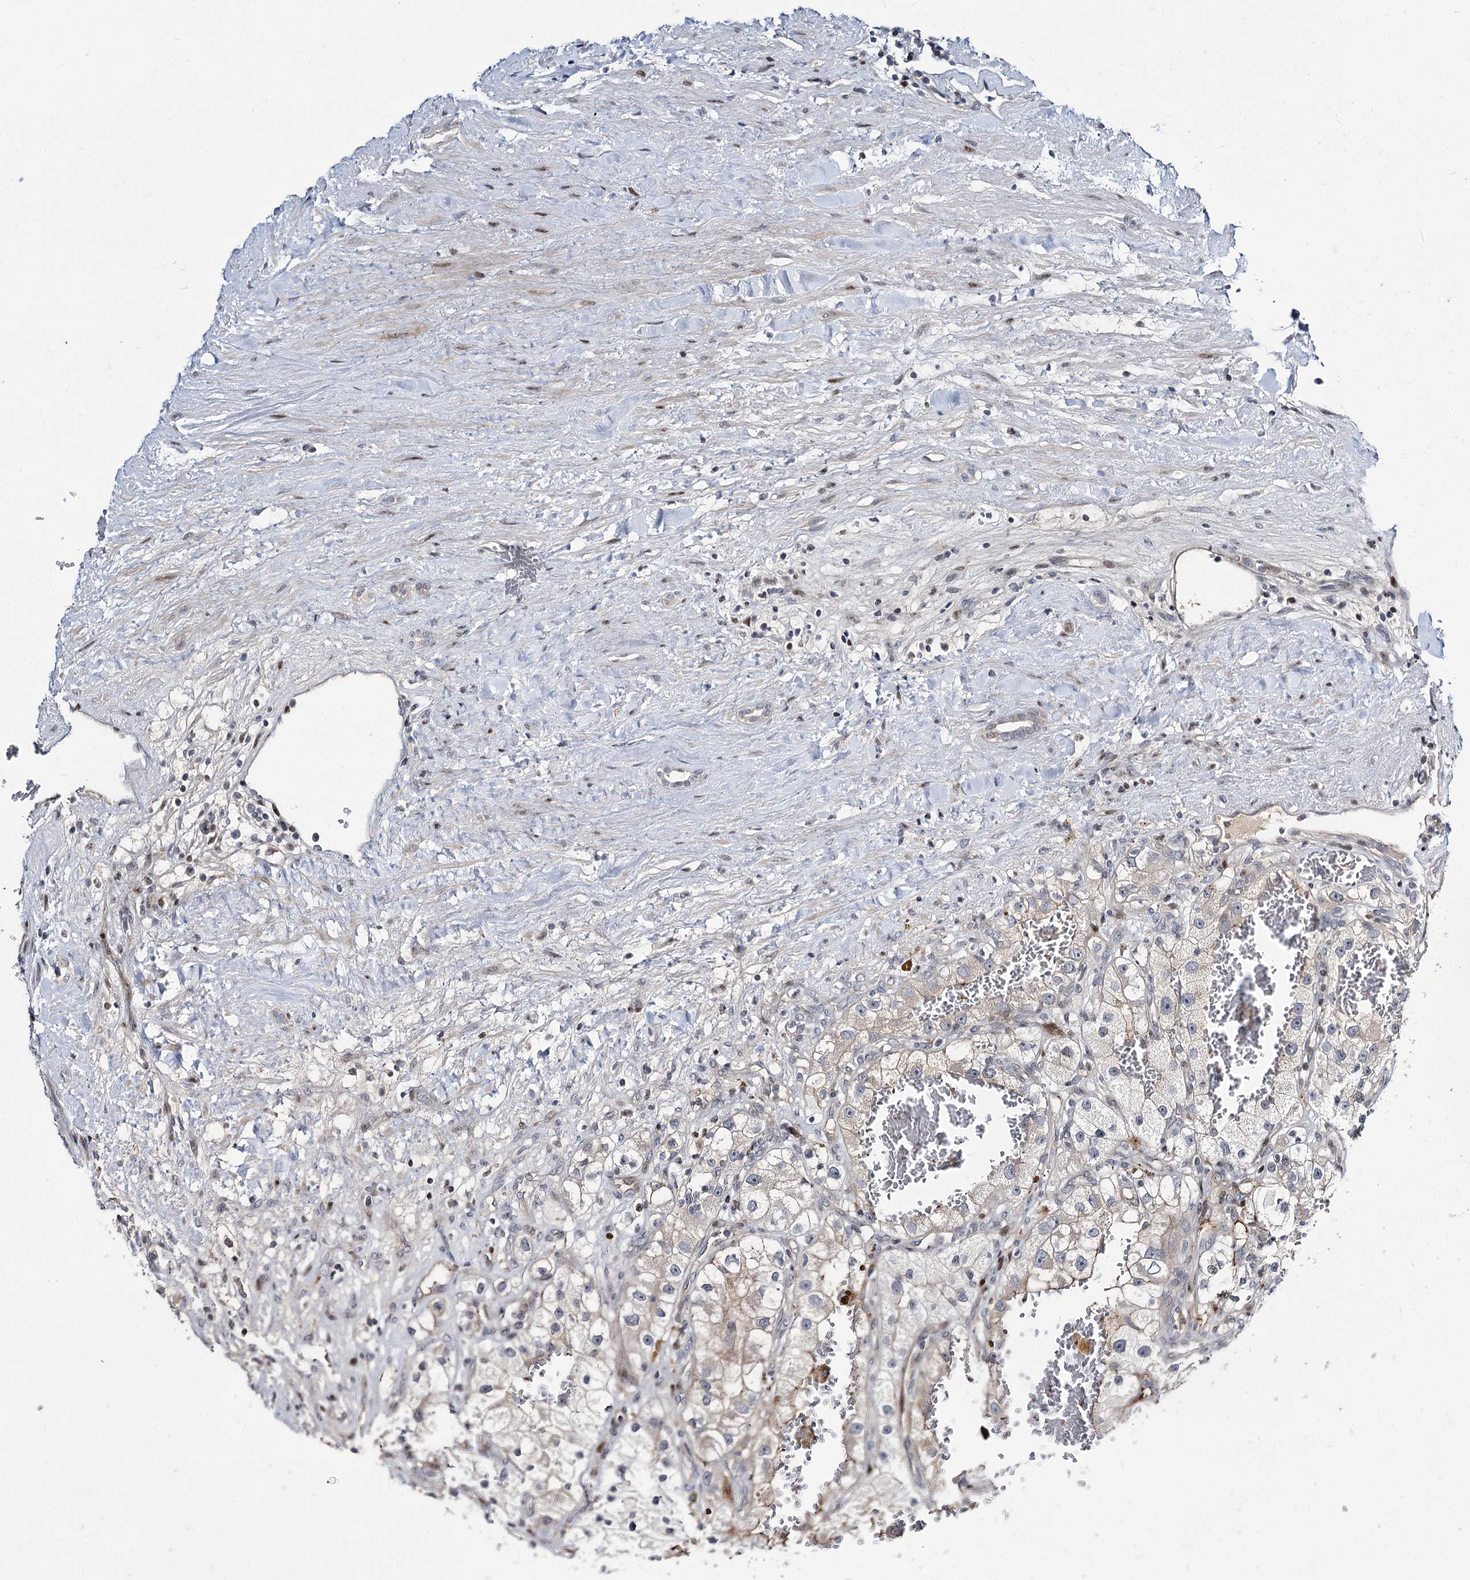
{"staining": {"intensity": "negative", "quantity": "none", "location": "none"}, "tissue": "renal cancer", "cell_type": "Tumor cells", "image_type": "cancer", "snomed": [{"axis": "morphology", "description": "Adenocarcinoma, NOS"}, {"axis": "topography", "description": "Kidney"}], "caption": "Immunohistochemistry (IHC) of human renal cancer (adenocarcinoma) exhibits no expression in tumor cells.", "gene": "ITFG2", "patient": {"sex": "female", "age": 57}}